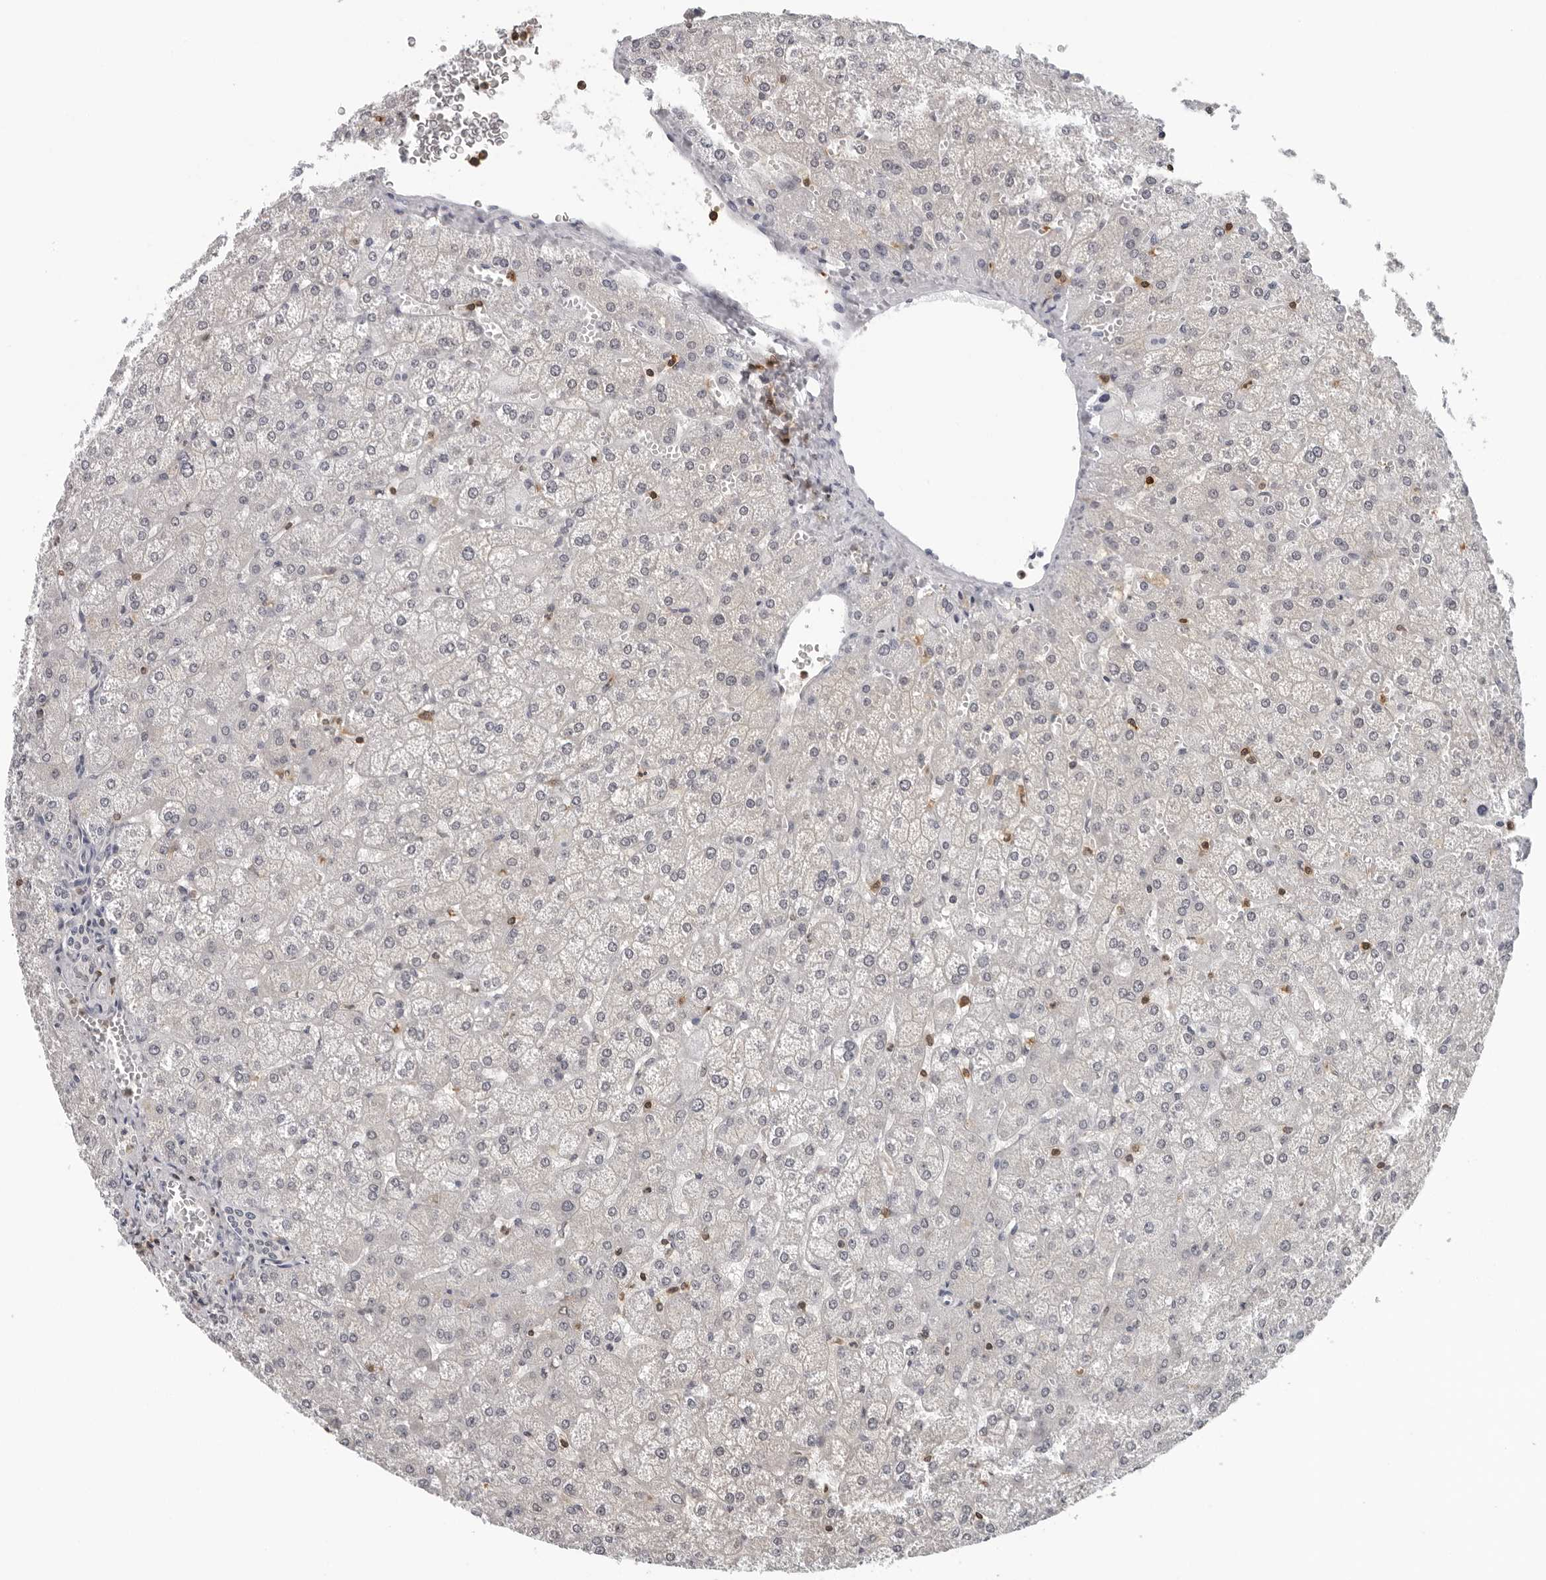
{"staining": {"intensity": "negative", "quantity": "none", "location": "none"}, "tissue": "liver", "cell_type": "Cholangiocytes", "image_type": "normal", "snomed": [{"axis": "morphology", "description": "Normal tissue, NOS"}, {"axis": "topography", "description": "Liver"}], "caption": "This is a photomicrograph of immunohistochemistry staining of benign liver, which shows no staining in cholangiocytes.", "gene": "HSPH1", "patient": {"sex": "female", "age": 32}}